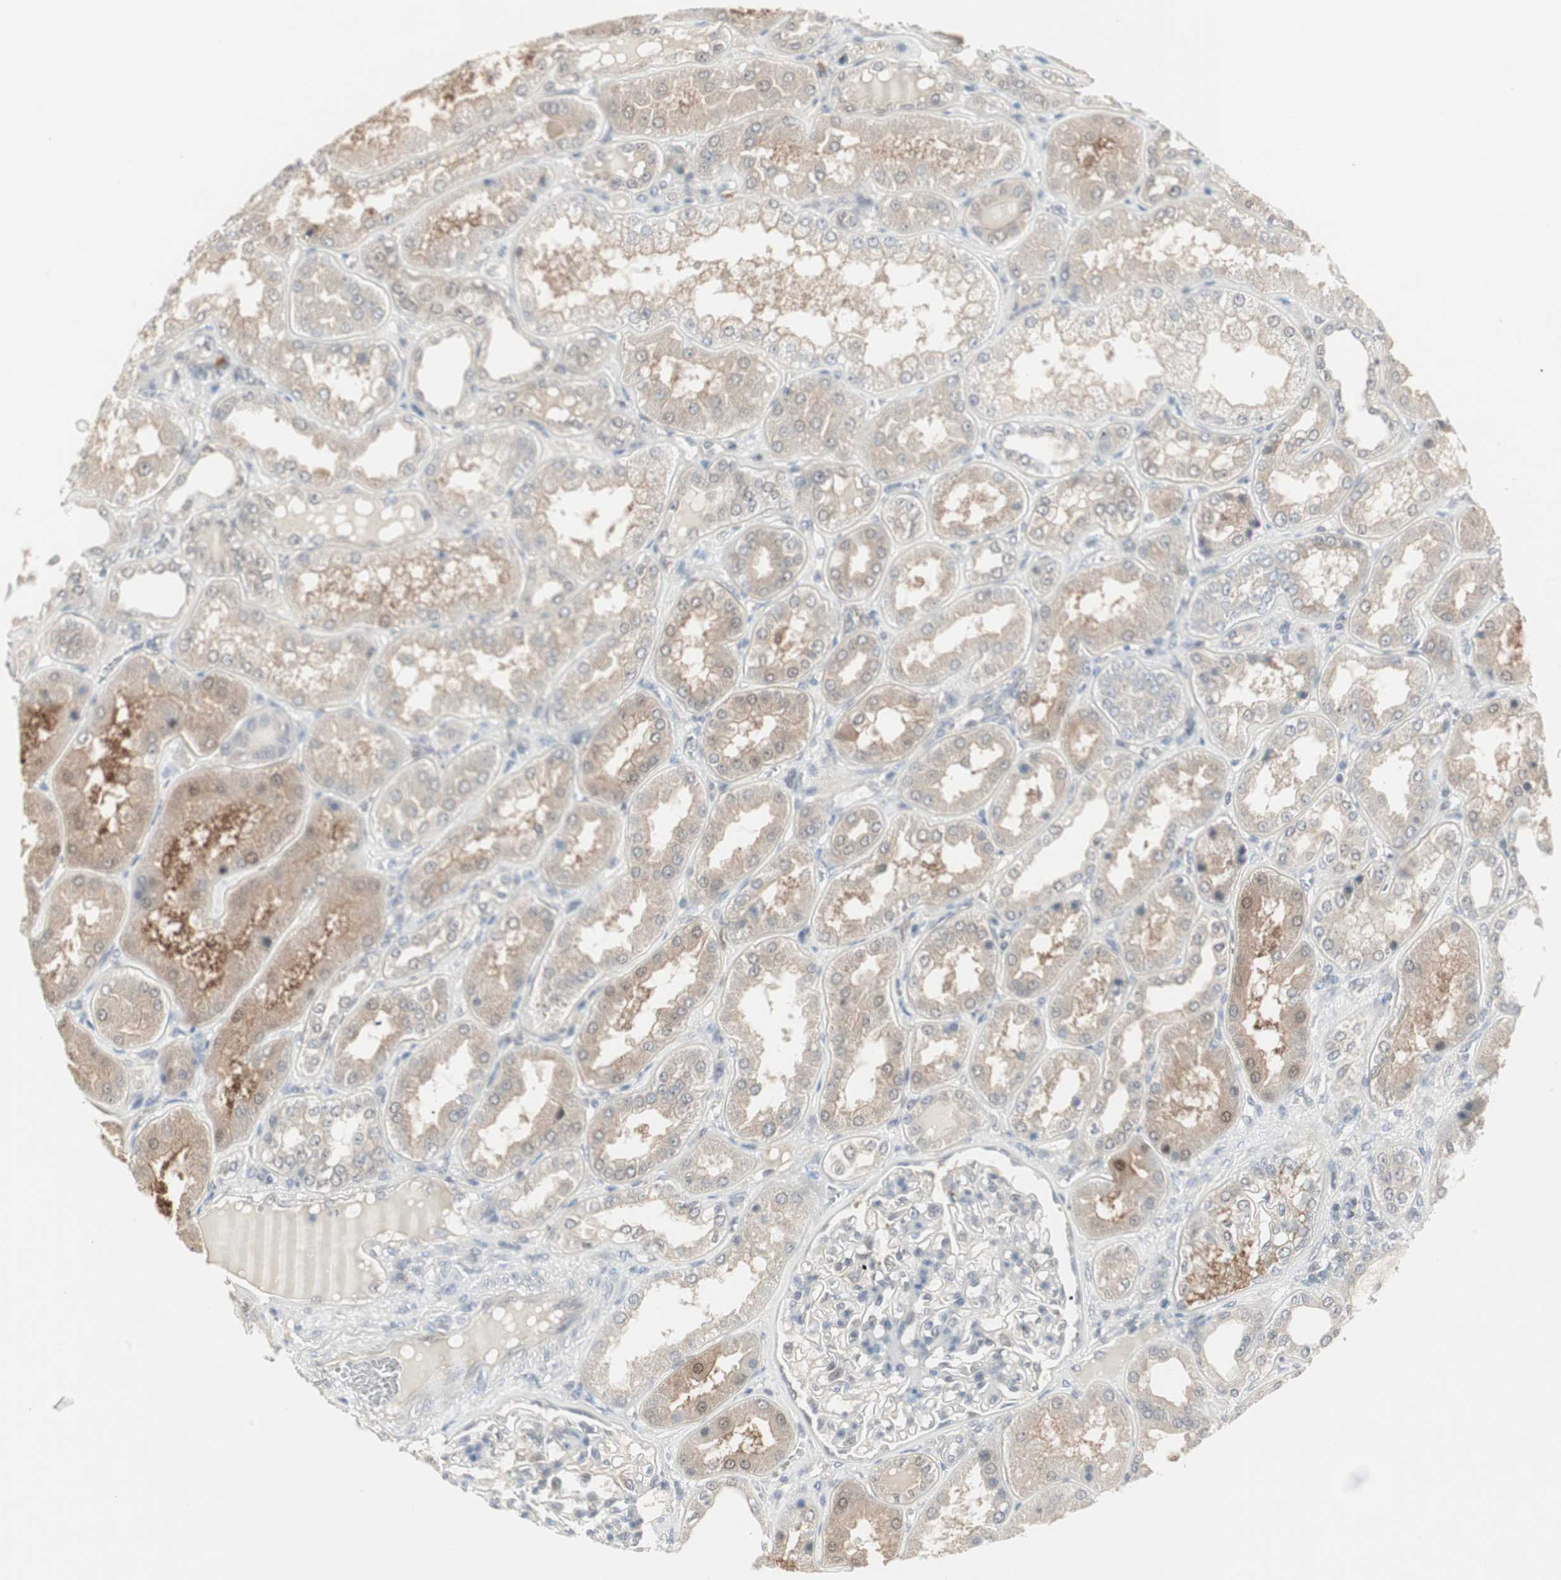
{"staining": {"intensity": "weak", "quantity": "<25%", "location": "cytoplasmic/membranous"}, "tissue": "kidney", "cell_type": "Cells in glomeruli", "image_type": "normal", "snomed": [{"axis": "morphology", "description": "Normal tissue, NOS"}, {"axis": "topography", "description": "Kidney"}], "caption": "Photomicrograph shows no protein staining in cells in glomeruli of benign kidney. (Immunohistochemistry, brightfield microscopy, high magnification).", "gene": "PTPA", "patient": {"sex": "female", "age": 56}}